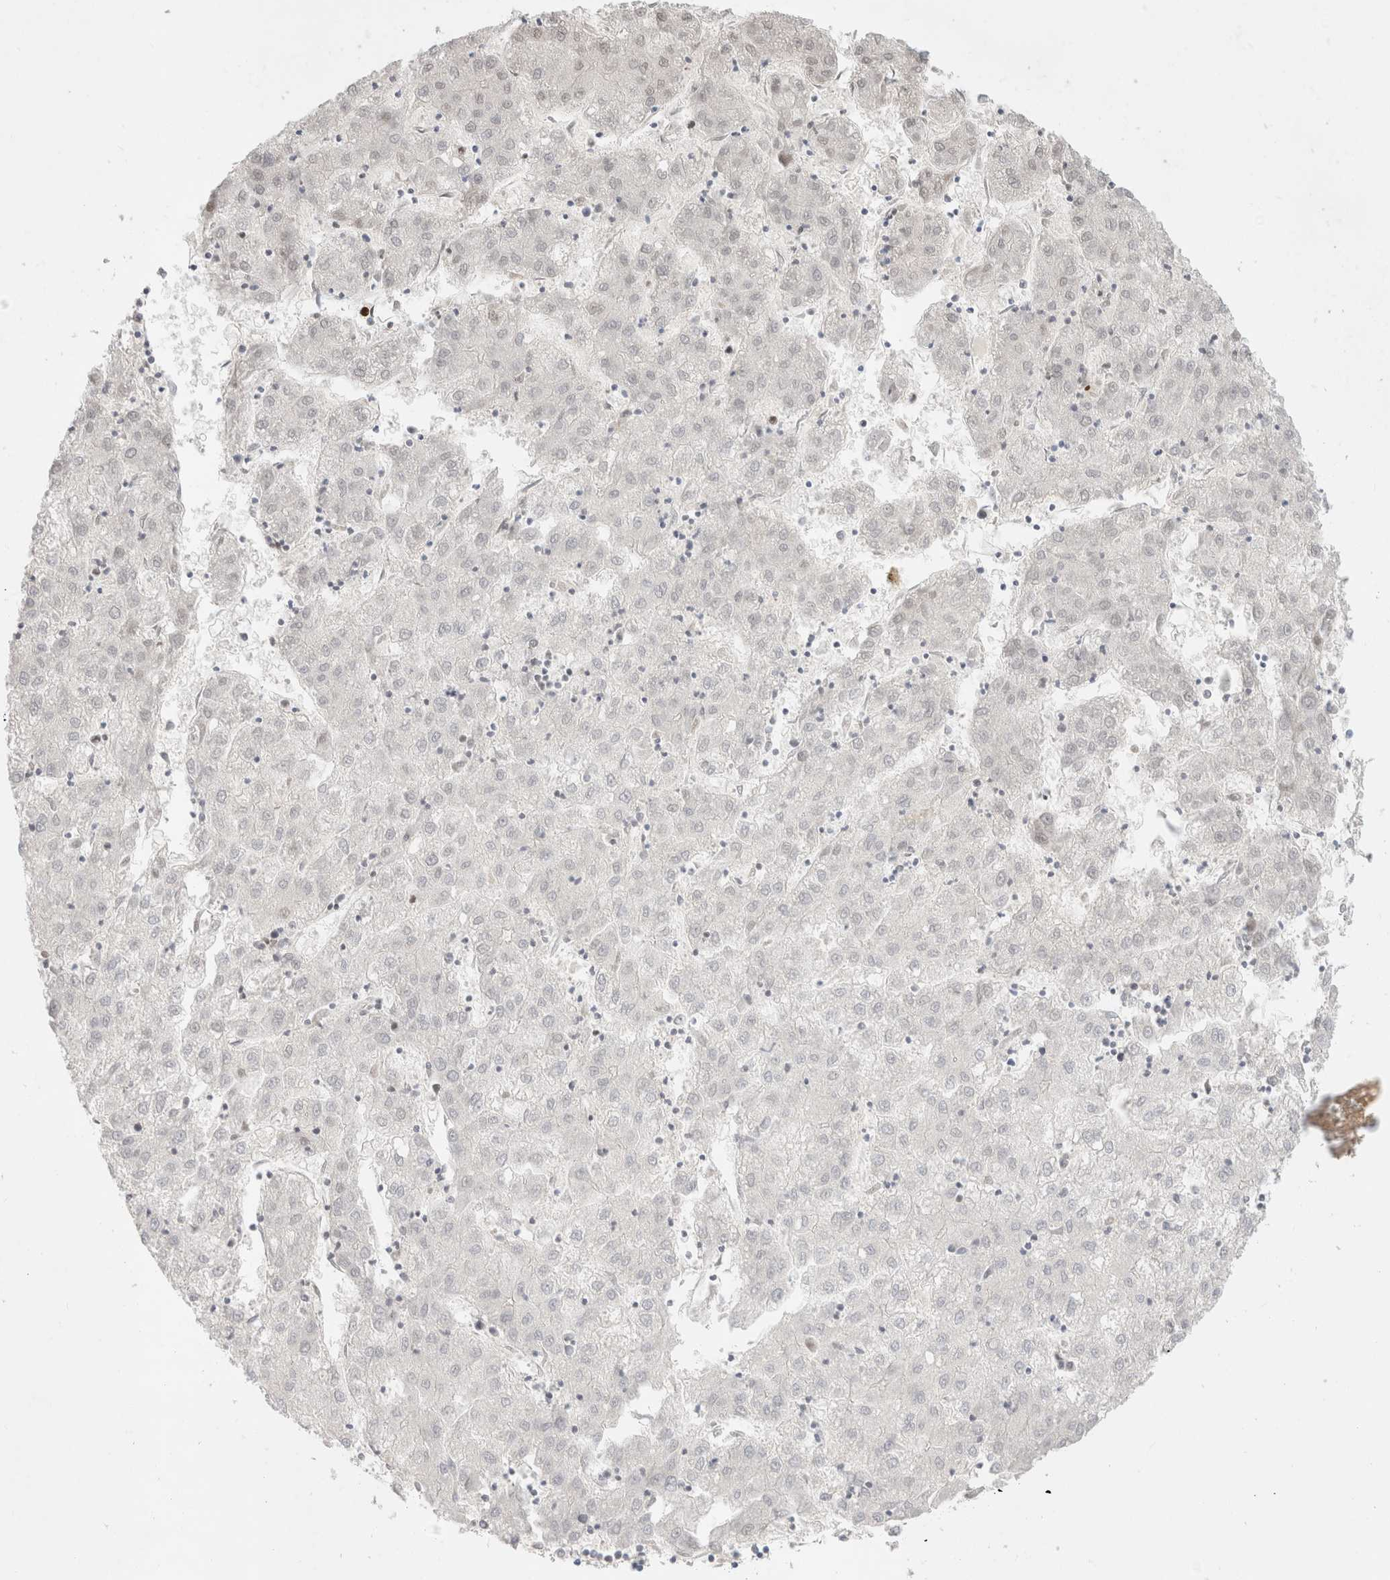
{"staining": {"intensity": "negative", "quantity": "none", "location": "none"}, "tissue": "liver cancer", "cell_type": "Tumor cells", "image_type": "cancer", "snomed": [{"axis": "morphology", "description": "Carcinoma, Hepatocellular, NOS"}, {"axis": "topography", "description": "Liver"}], "caption": "Tumor cells show no significant positivity in liver cancer.", "gene": "MARK3", "patient": {"sex": "male", "age": 72}}